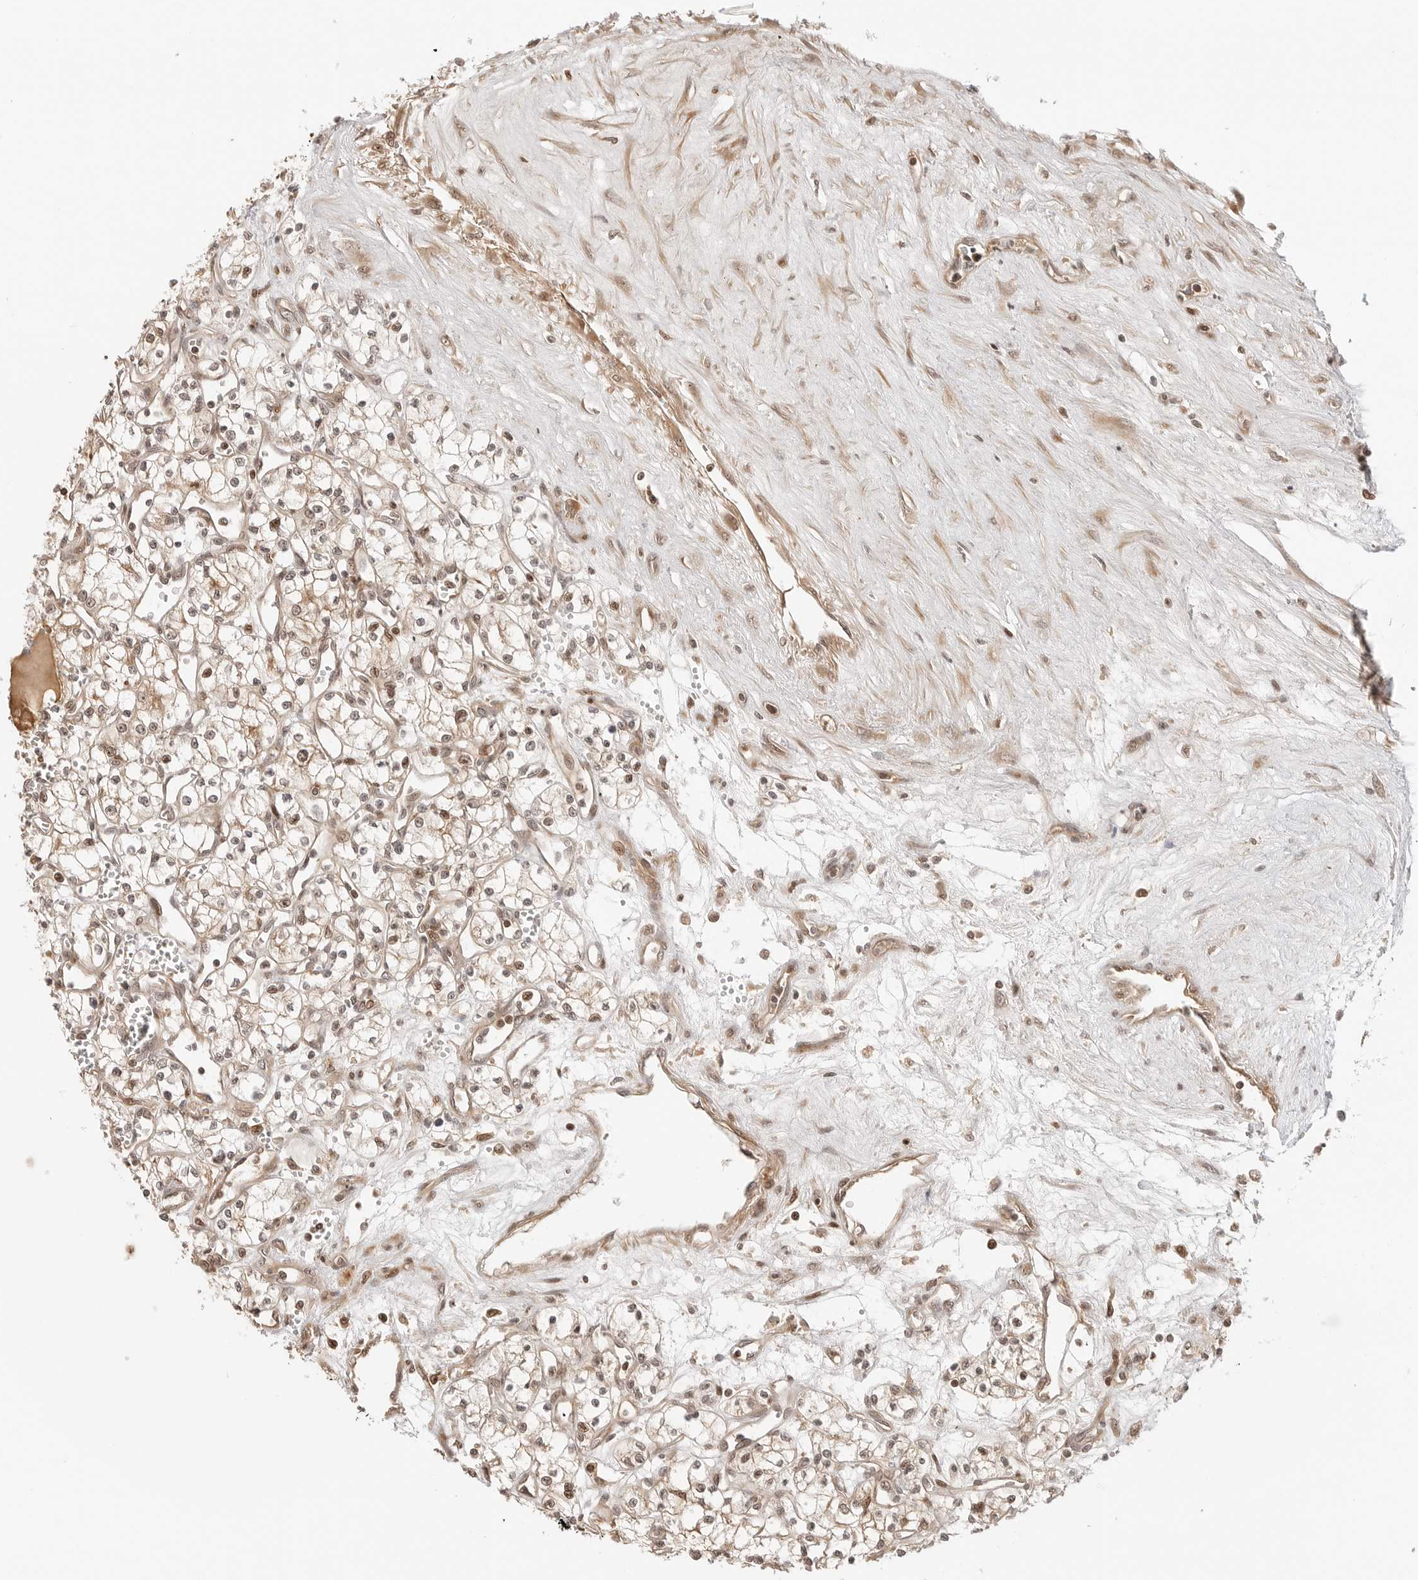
{"staining": {"intensity": "moderate", "quantity": ">75%", "location": "cytoplasmic/membranous,nuclear"}, "tissue": "renal cancer", "cell_type": "Tumor cells", "image_type": "cancer", "snomed": [{"axis": "morphology", "description": "Adenocarcinoma, NOS"}, {"axis": "topography", "description": "Kidney"}], "caption": "Protein expression by immunohistochemistry (IHC) displays moderate cytoplasmic/membranous and nuclear positivity in about >75% of tumor cells in renal adenocarcinoma.", "gene": "GEM", "patient": {"sex": "male", "age": 59}}